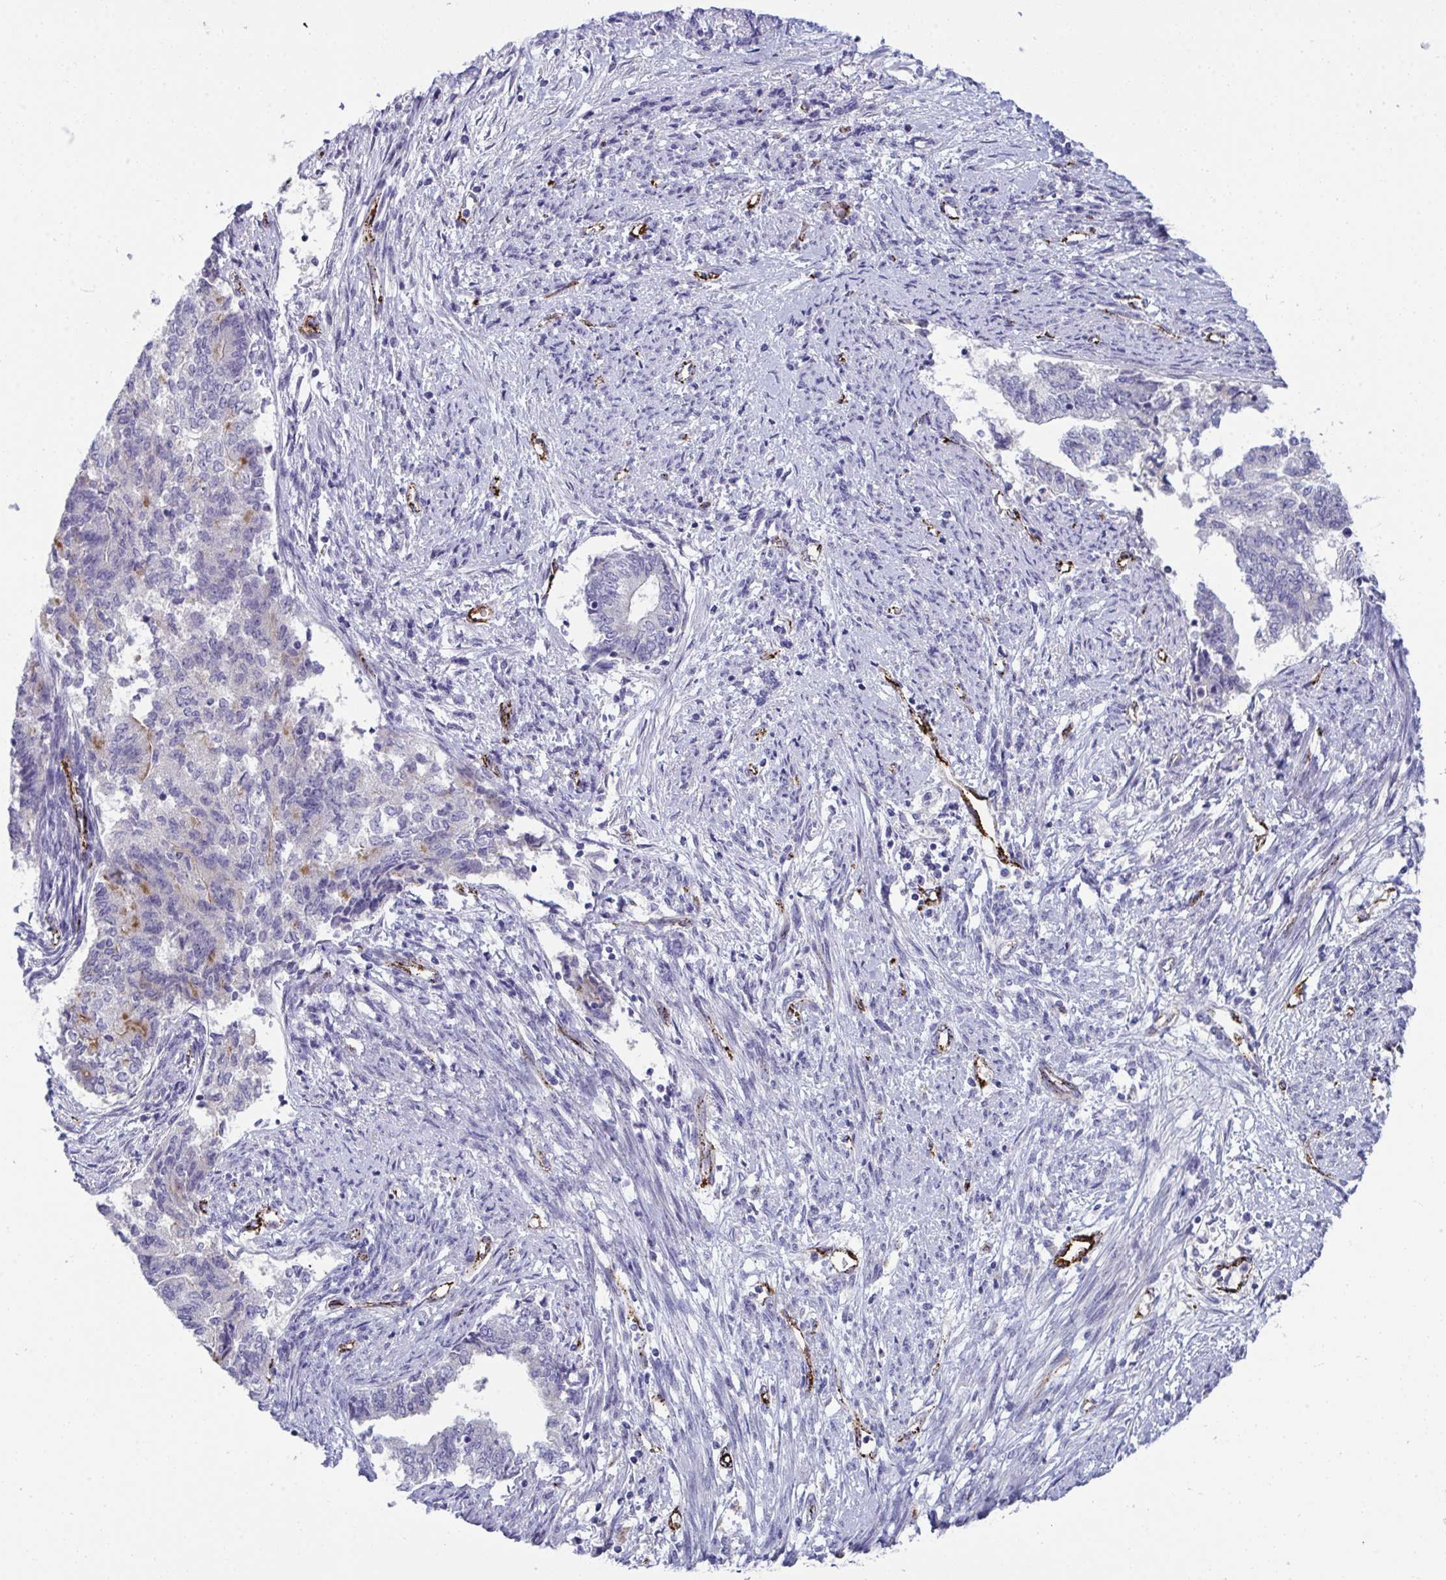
{"staining": {"intensity": "negative", "quantity": "none", "location": "none"}, "tissue": "endometrial cancer", "cell_type": "Tumor cells", "image_type": "cancer", "snomed": [{"axis": "morphology", "description": "Adenocarcinoma, NOS"}, {"axis": "topography", "description": "Endometrium"}], "caption": "Tumor cells show no significant expression in endometrial adenocarcinoma.", "gene": "TOR1AIP2", "patient": {"sex": "female", "age": 65}}